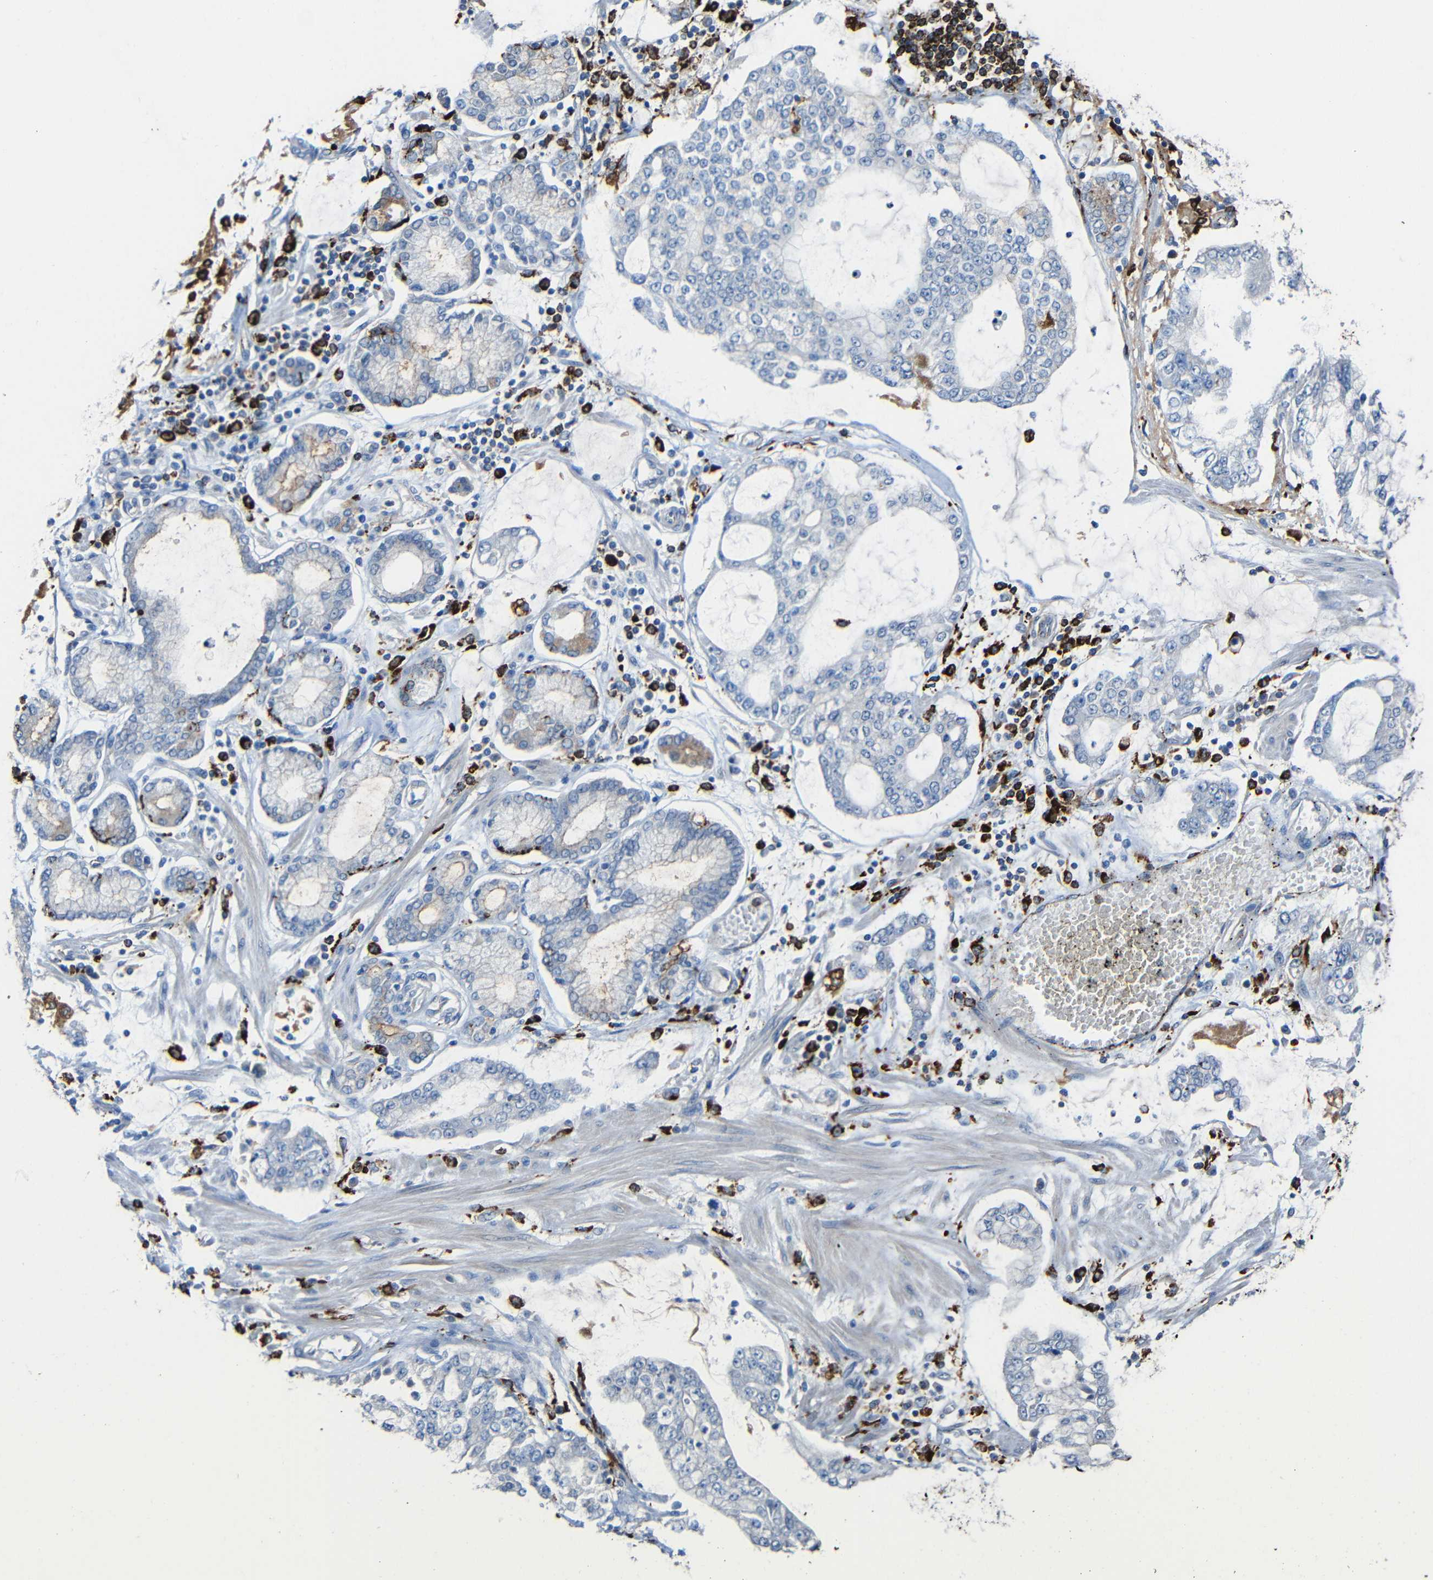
{"staining": {"intensity": "weak", "quantity": "<25%", "location": "cytoplasmic/membranous"}, "tissue": "stomach cancer", "cell_type": "Tumor cells", "image_type": "cancer", "snomed": [{"axis": "morphology", "description": "Adenocarcinoma, NOS"}, {"axis": "topography", "description": "Stomach"}], "caption": "This is an immunohistochemistry micrograph of stomach adenocarcinoma. There is no positivity in tumor cells.", "gene": "HLA-DMA", "patient": {"sex": "male", "age": 76}}